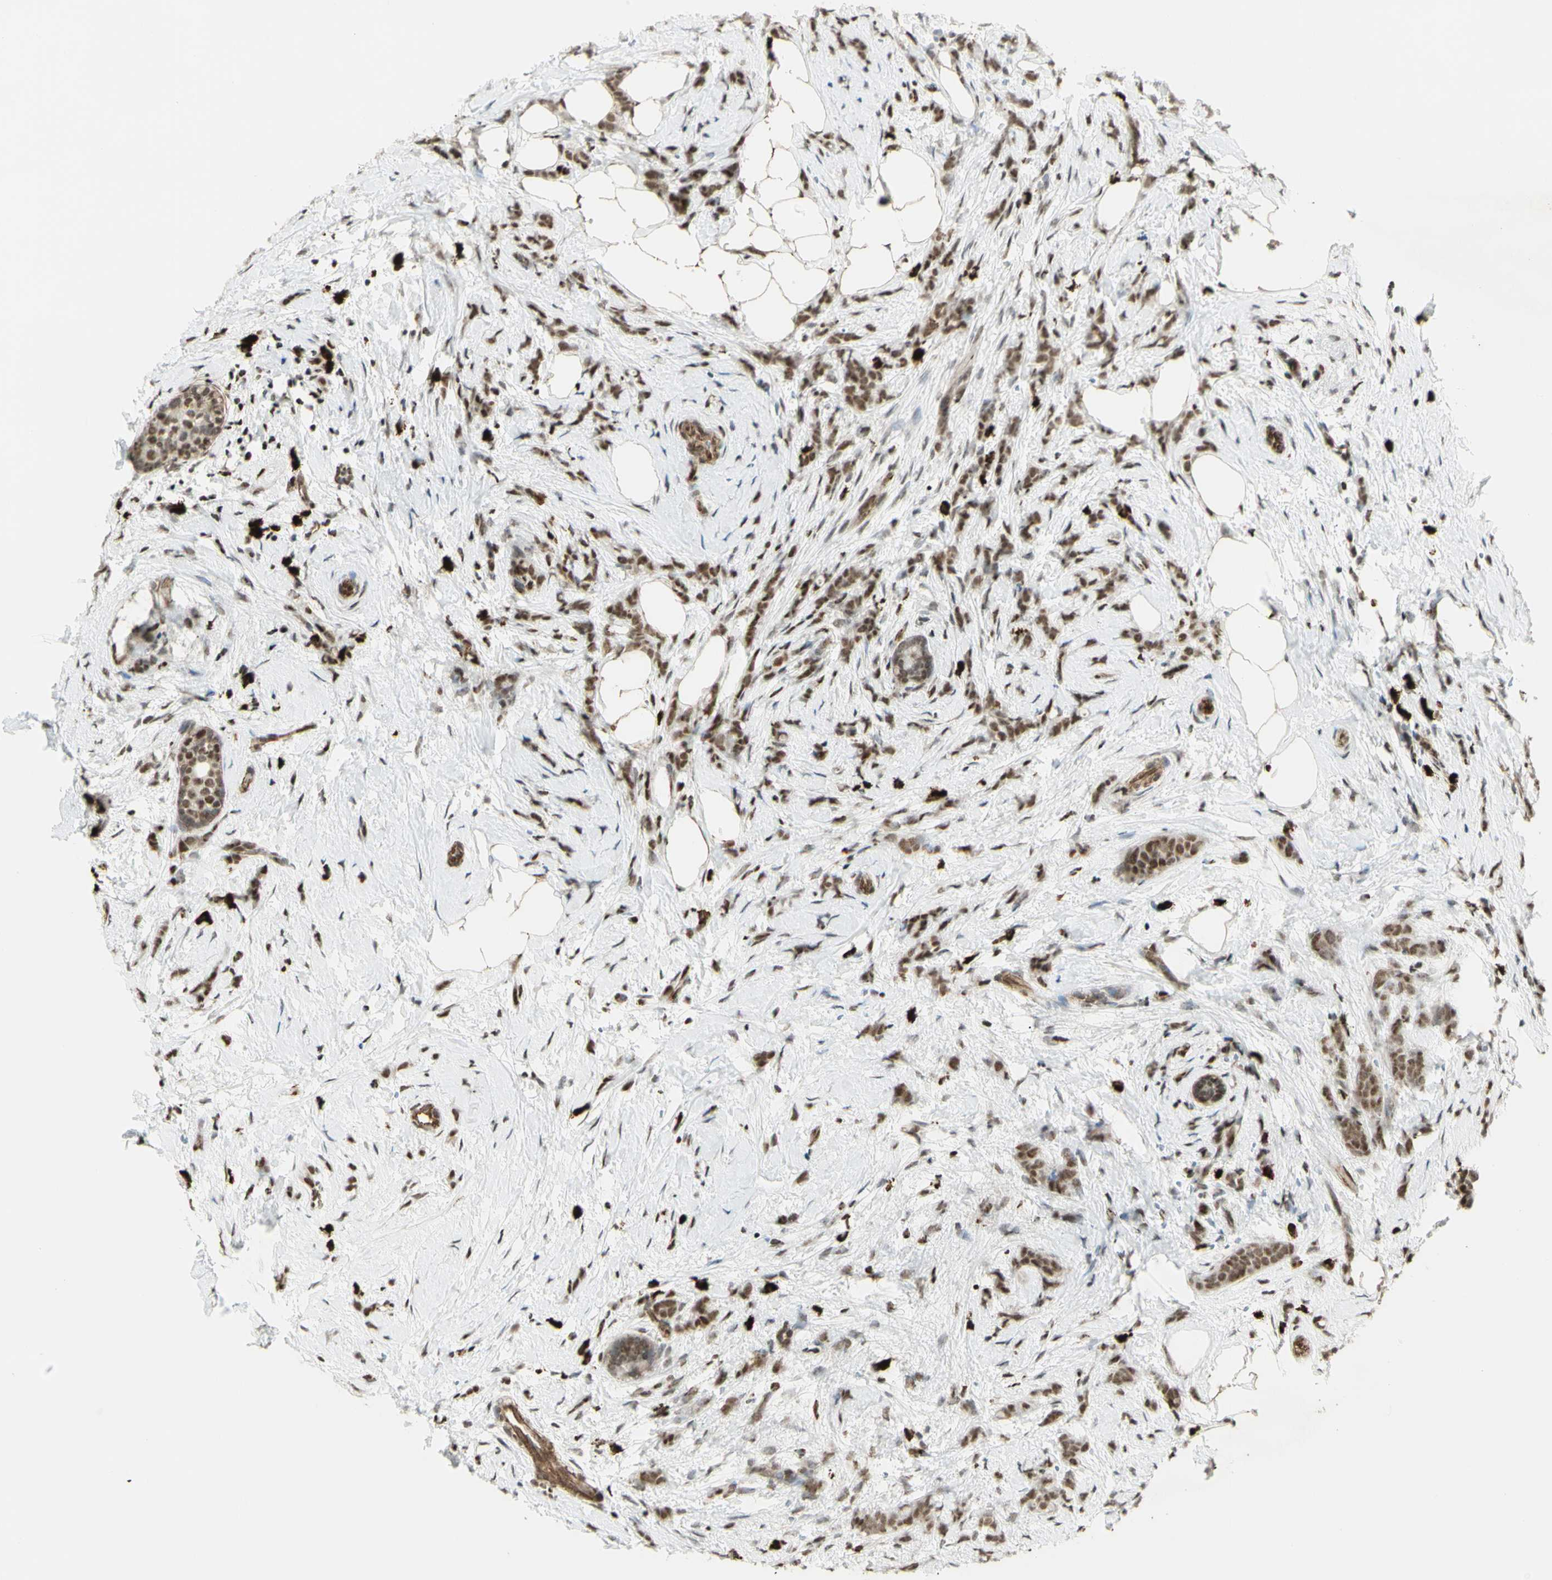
{"staining": {"intensity": "moderate", "quantity": ">75%", "location": "nuclear"}, "tissue": "breast cancer", "cell_type": "Tumor cells", "image_type": "cancer", "snomed": [{"axis": "morphology", "description": "Lobular carcinoma, in situ"}, {"axis": "morphology", "description": "Lobular carcinoma"}, {"axis": "topography", "description": "Breast"}], "caption": "A high-resolution photomicrograph shows IHC staining of breast cancer, which shows moderate nuclear positivity in approximately >75% of tumor cells. The staining was performed using DAB to visualize the protein expression in brown, while the nuclei were stained in blue with hematoxylin (Magnification: 20x).", "gene": "ZMYM6", "patient": {"sex": "female", "age": 41}}